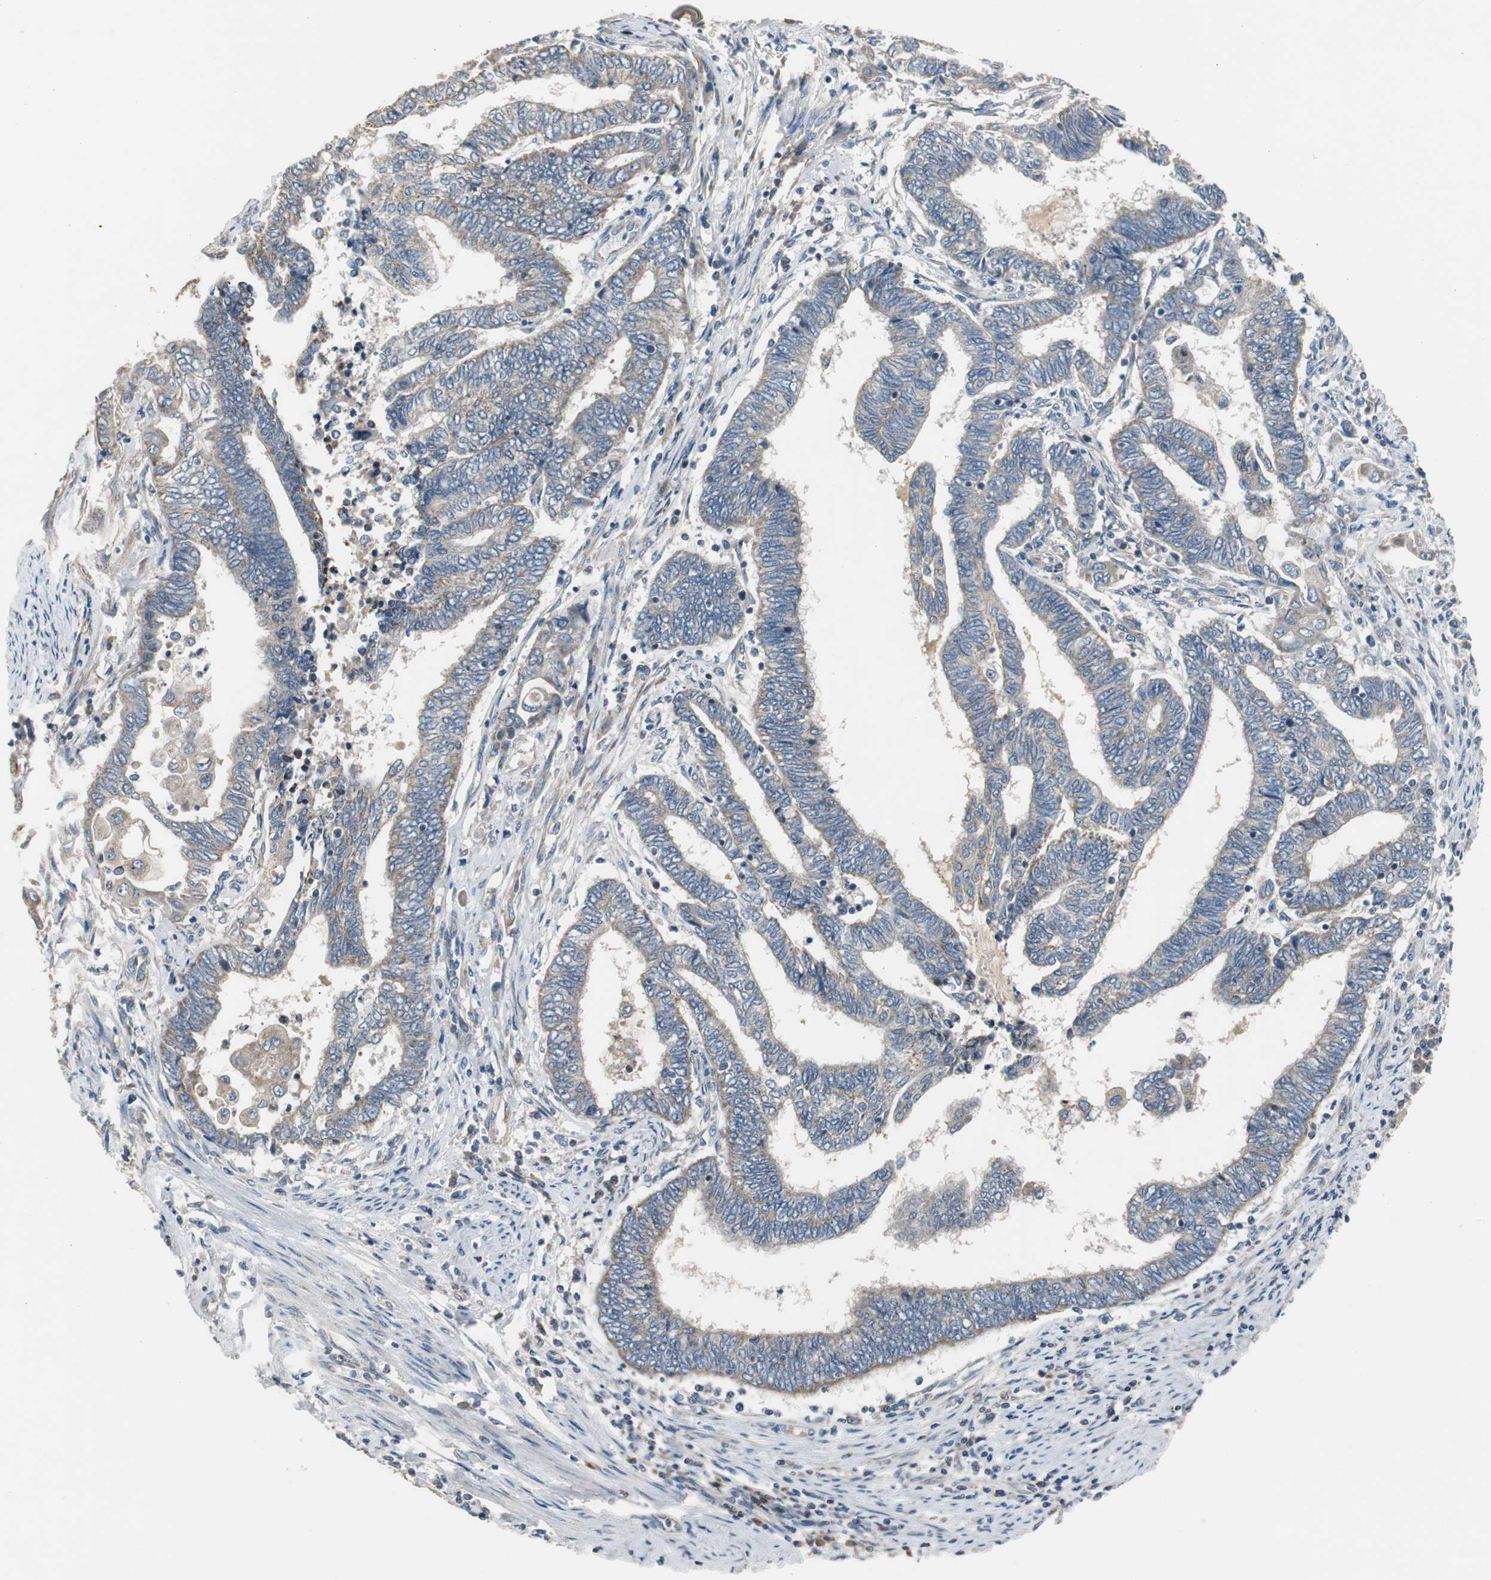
{"staining": {"intensity": "weak", "quantity": ">75%", "location": "cytoplasmic/membranous"}, "tissue": "endometrial cancer", "cell_type": "Tumor cells", "image_type": "cancer", "snomed": [{"axis": "morphology", "description": "Adenocarcinoma, NOS"}, {"axis": "topography", "description": "Uterus"}, {"axis": "topography", "description": "Endometrium"}], "caption": "Immunohistochemistry (IHC) (DAB) staining of human endometrial cancer (adenocarcinoma) displays weak cytoplasmic/membranous protein staining in about >75% of tumor cells.", "gene": "MYT1", "patient": {"sex": "female", "age": 70}}